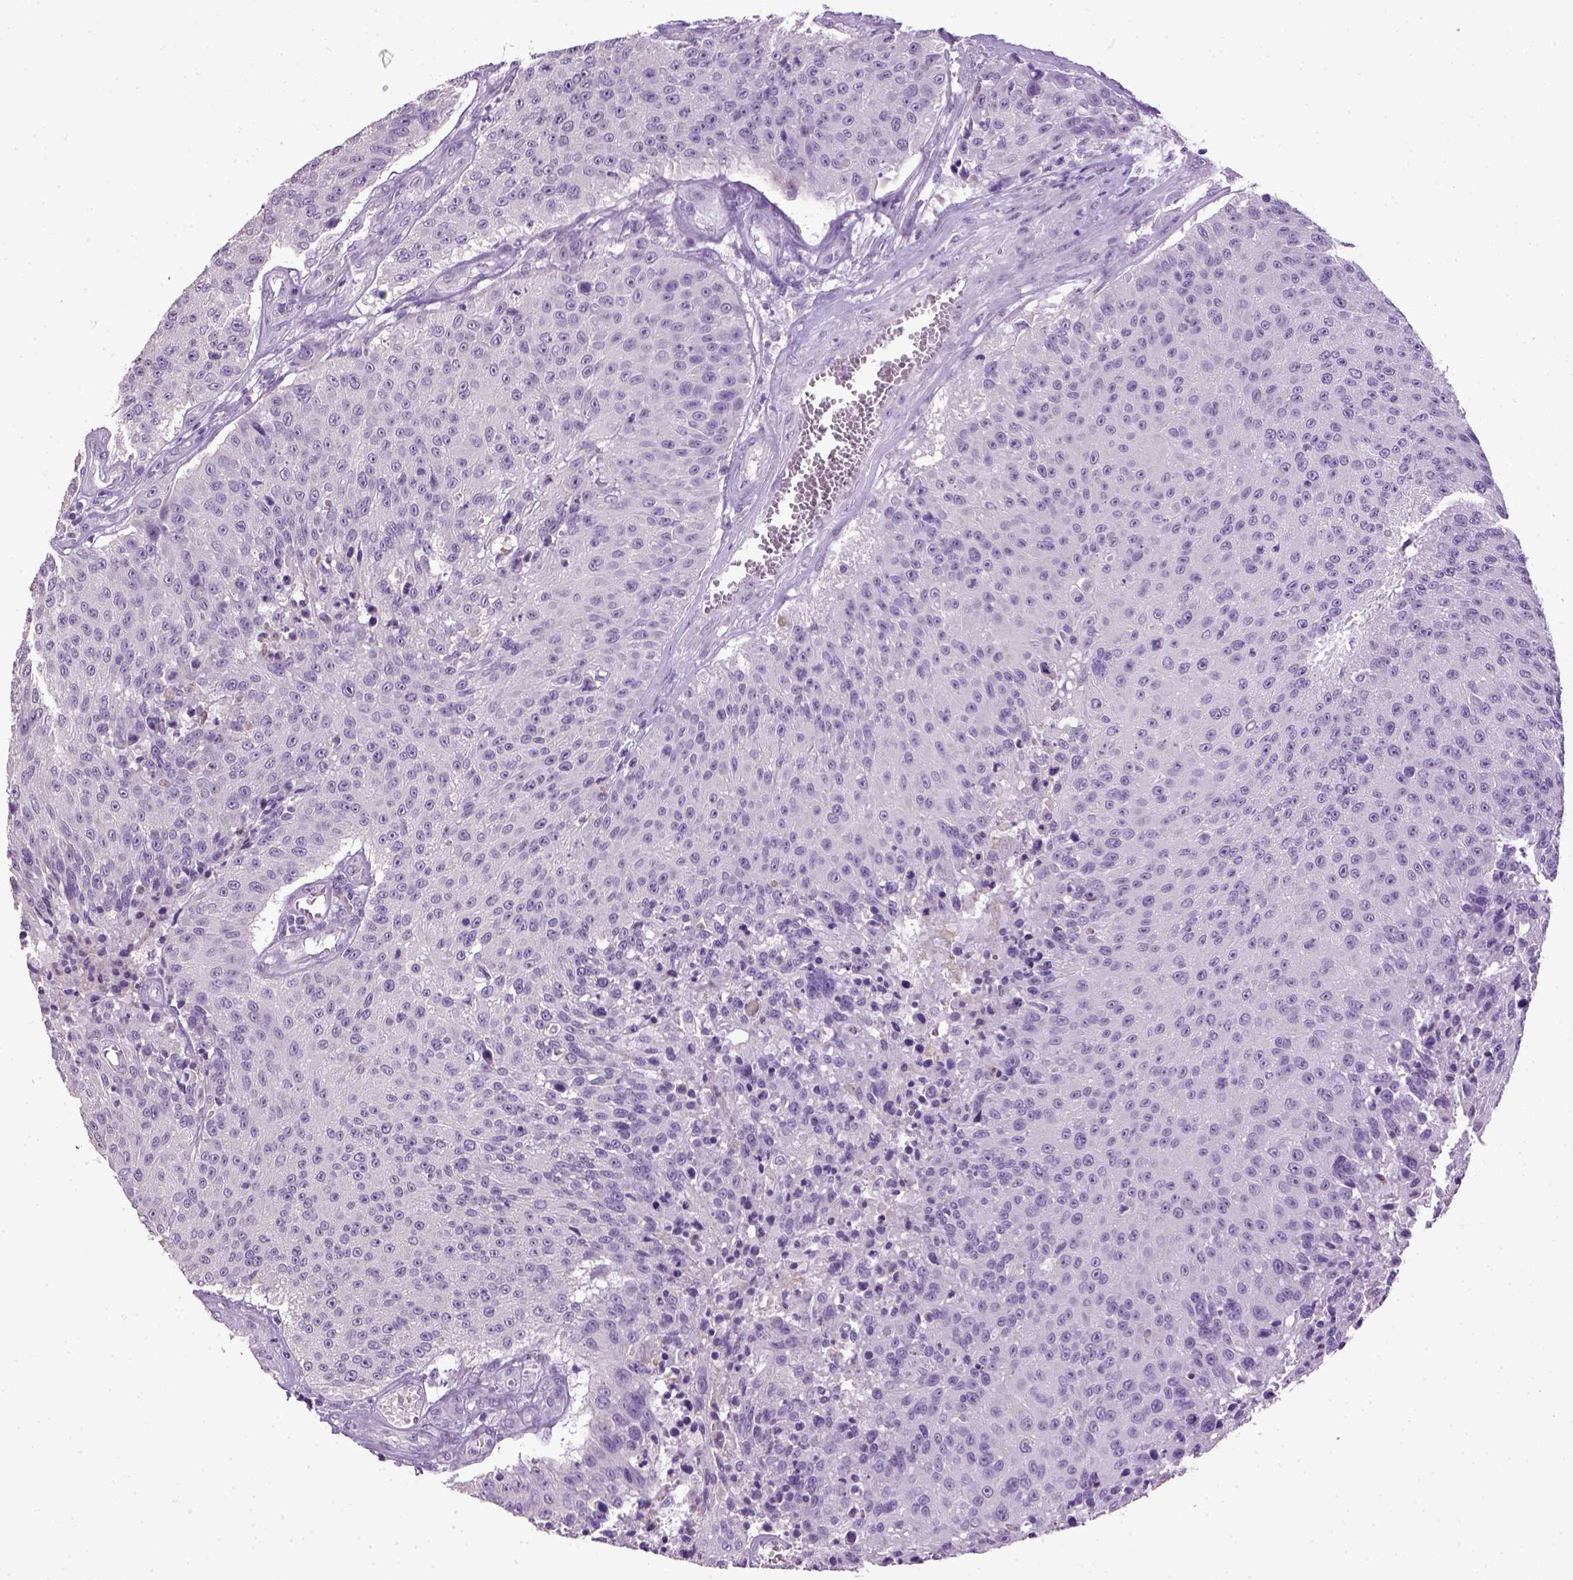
{"staining": {"intensity": "negative", "quantity": "none", "location": "none"}, "tissue": "urothelial cancer", "cell_type": "Tumor cells", "image_type": "cancer", "snomed": [{"axis": "morphology", "description": "Urothelial carcinoma, NOS"}, {"axis": "topography", "description": "Urinary bladder"}], "caption": "This is an IHC photomicrograph of transitional cell carcinoma. There is no positivity in tumor cells.", "gene": "CYP24A1", "patient": {"sex": "male", "age": 55}}